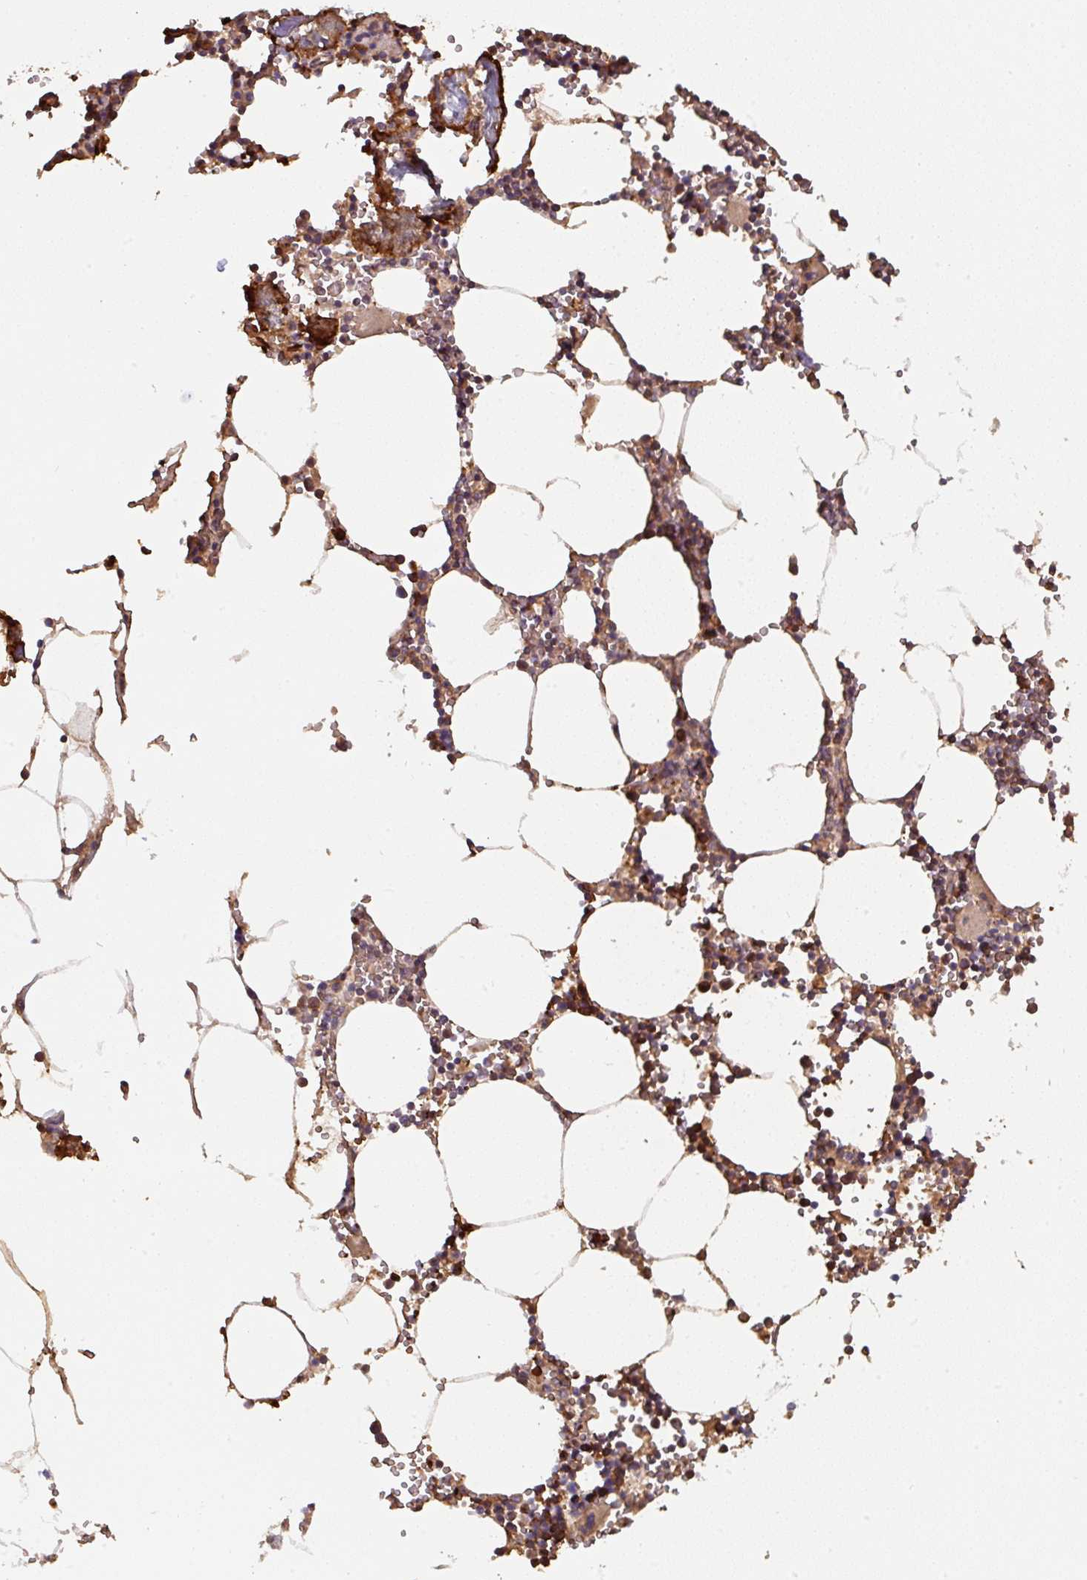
{"staining": {"intensity": "strong", "quantity": "25%-75%", "location": "cytoplasmic/membranous"}, "tissue": "bone marrow", "cell_type": "Hematopoietic cells", "image_type": "normal", "snomed": [{"axis": "morphology", "description": "Normal tissue, NOS"}, {"axis": "topography", "description": "Bone marrow"}], "caption": "IHC micrograph of benign bone marrow: bone marrow stained using immunohistochemistry (IHC) demonstrates high levels of strong protein expression localized specifically in the cytoplasmic/membranous of hematopoietic cells, appearing as a cytoplasmic/membranous brown color.", "gene": "ST13", "patient": {"sex": "male", "age": 54}}